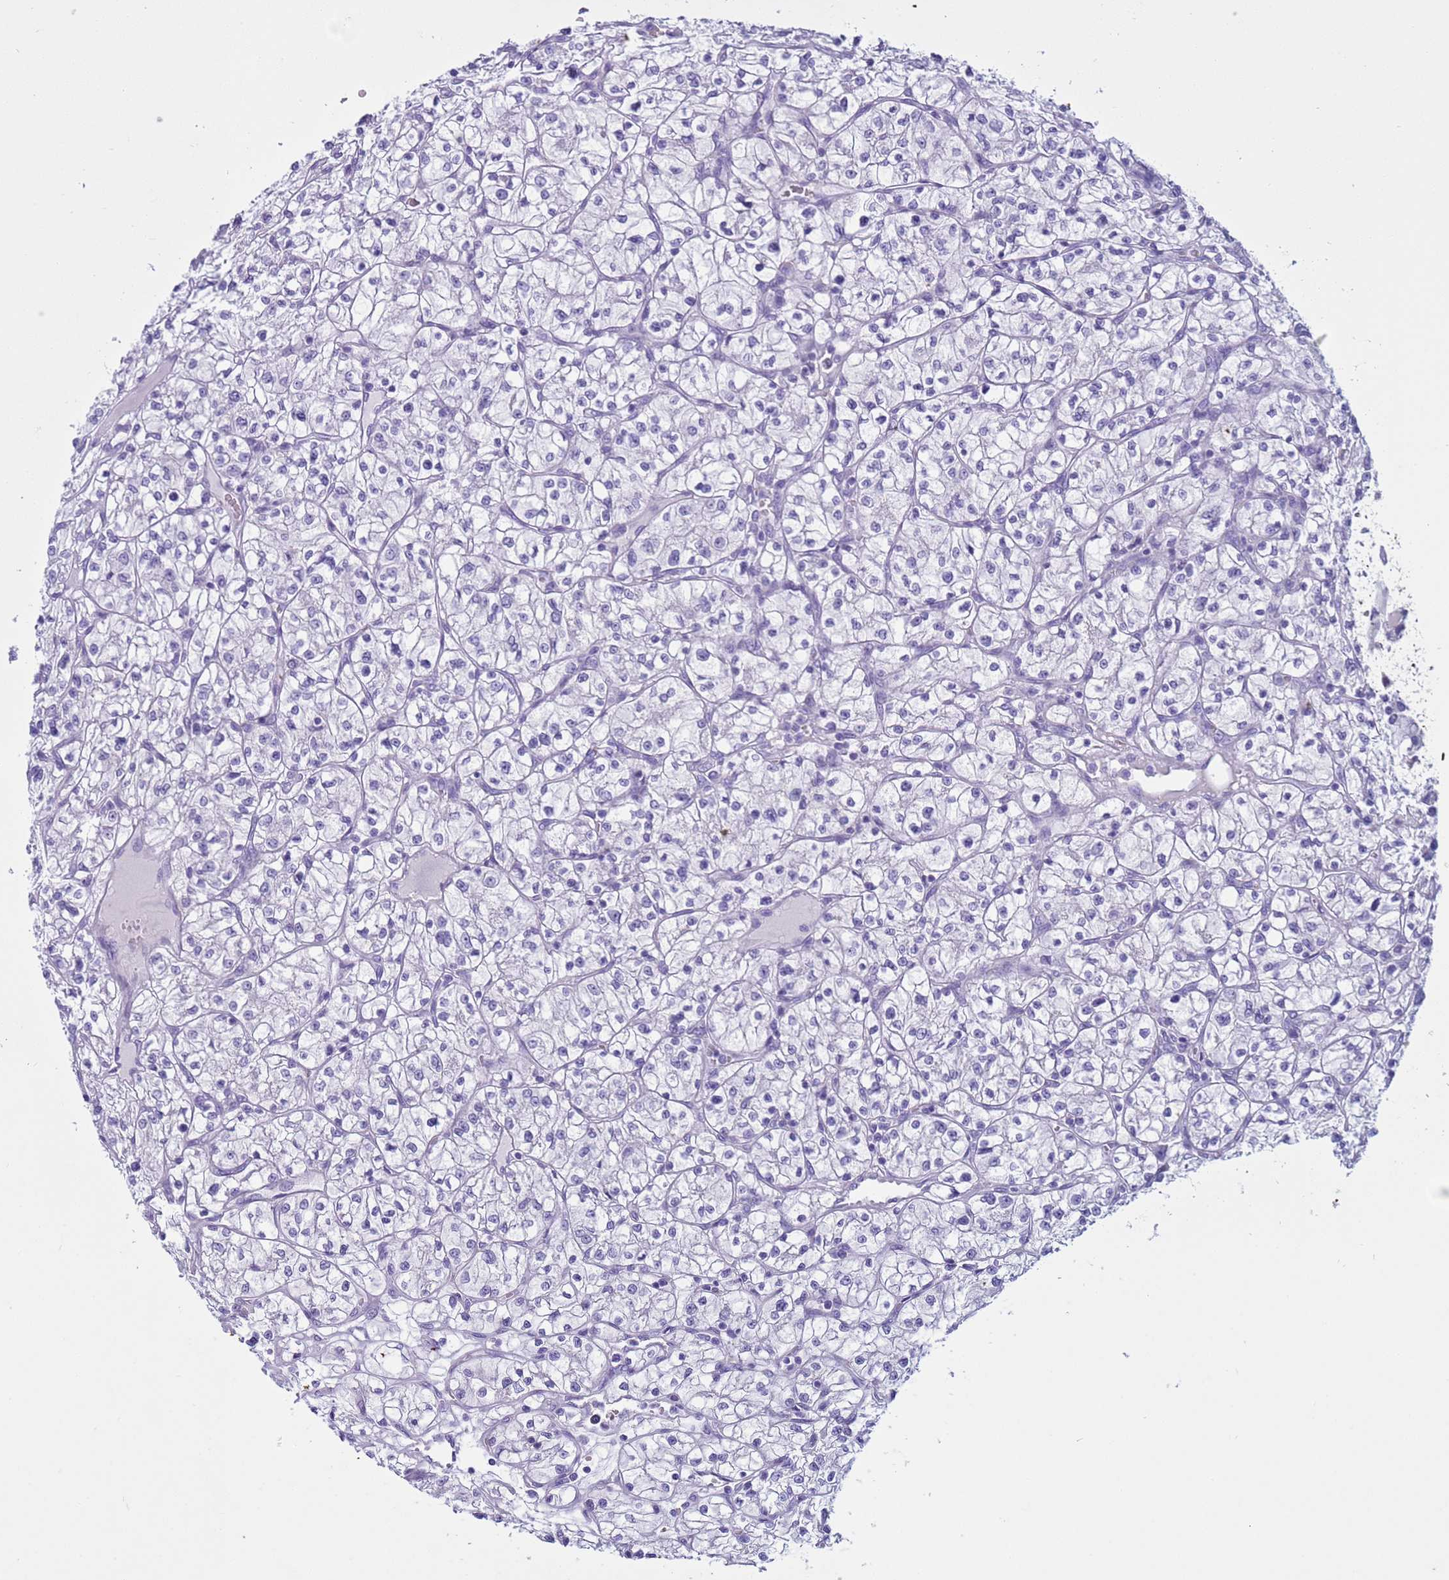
{"staining": {"intensity": "negative", "quantity": "none", "location": "none"}, "tissue": "renal cancer", "cell_type": "Tumor cells", "image_type": "cancer", "snomed": [{"axis": "morphology", "description": "Adenocarcinoma, NOS"}, {"axis": "topography", "description": "Kidney"}], "caption": "IHC micrograph of adenocarcinoma (renal) stained for a protein (brown), which displays no expression in tumor cells.", "gene": "CST4", "patient": {"sex": "female", "age": 64}}